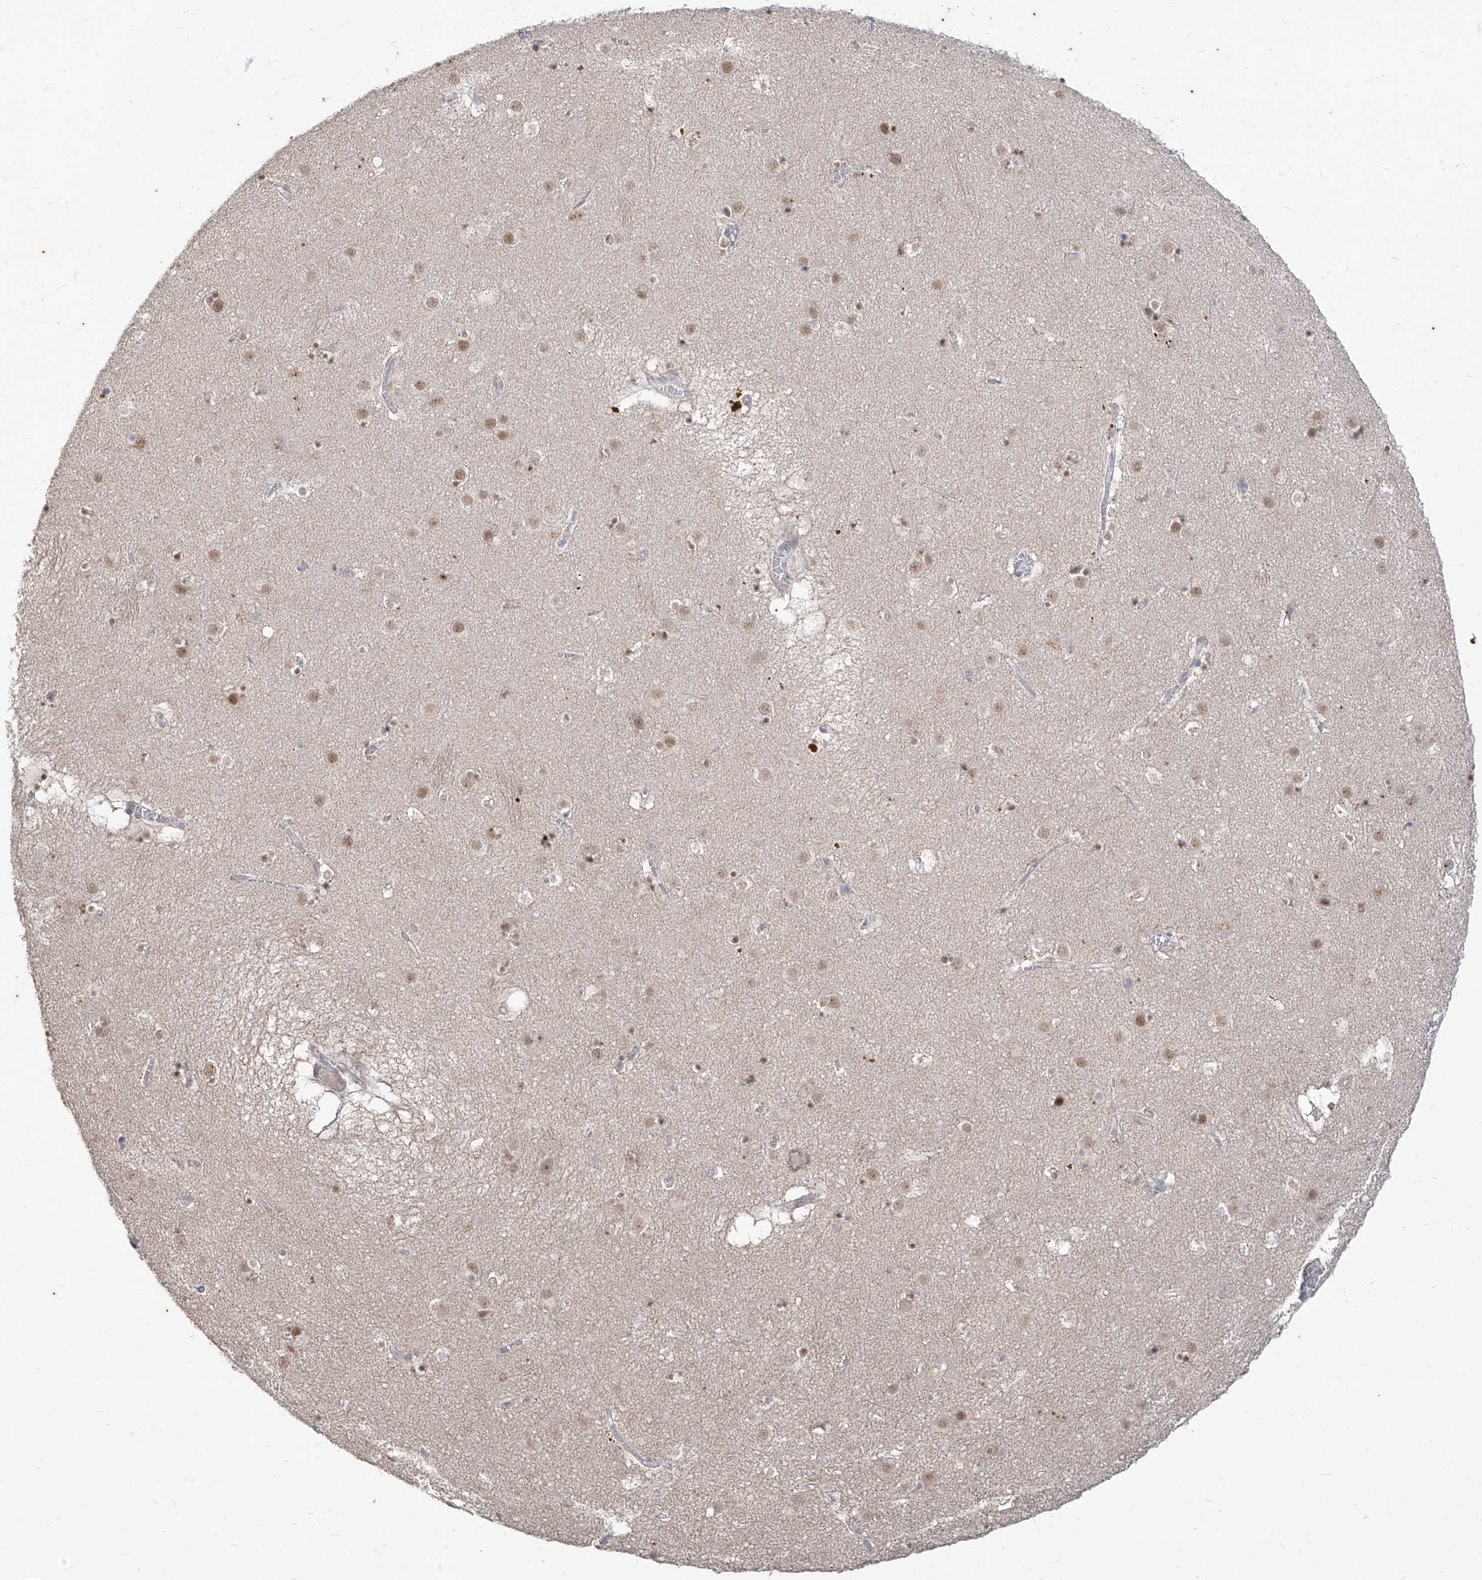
{"staining": {"intensity": "moderate", "quantity": "<25%", "location": "nuclear"}, "tissue": "caudate", "cell_type": "Glial cells", "image_type": "normal", "snomed": [{"axis": "morphology", "description": "Normal tissue, NOS"}, {"axis": "topography", "description": "Lateral ventricle wall"}], "caption": "Approximately <25% of glial cells in normal human caudate display moderate nuclear protein staining as visualized by brown immunohistochemical staining.", "gene": "PHF20L1", "patient": {"sex": "male", "age": 70}}